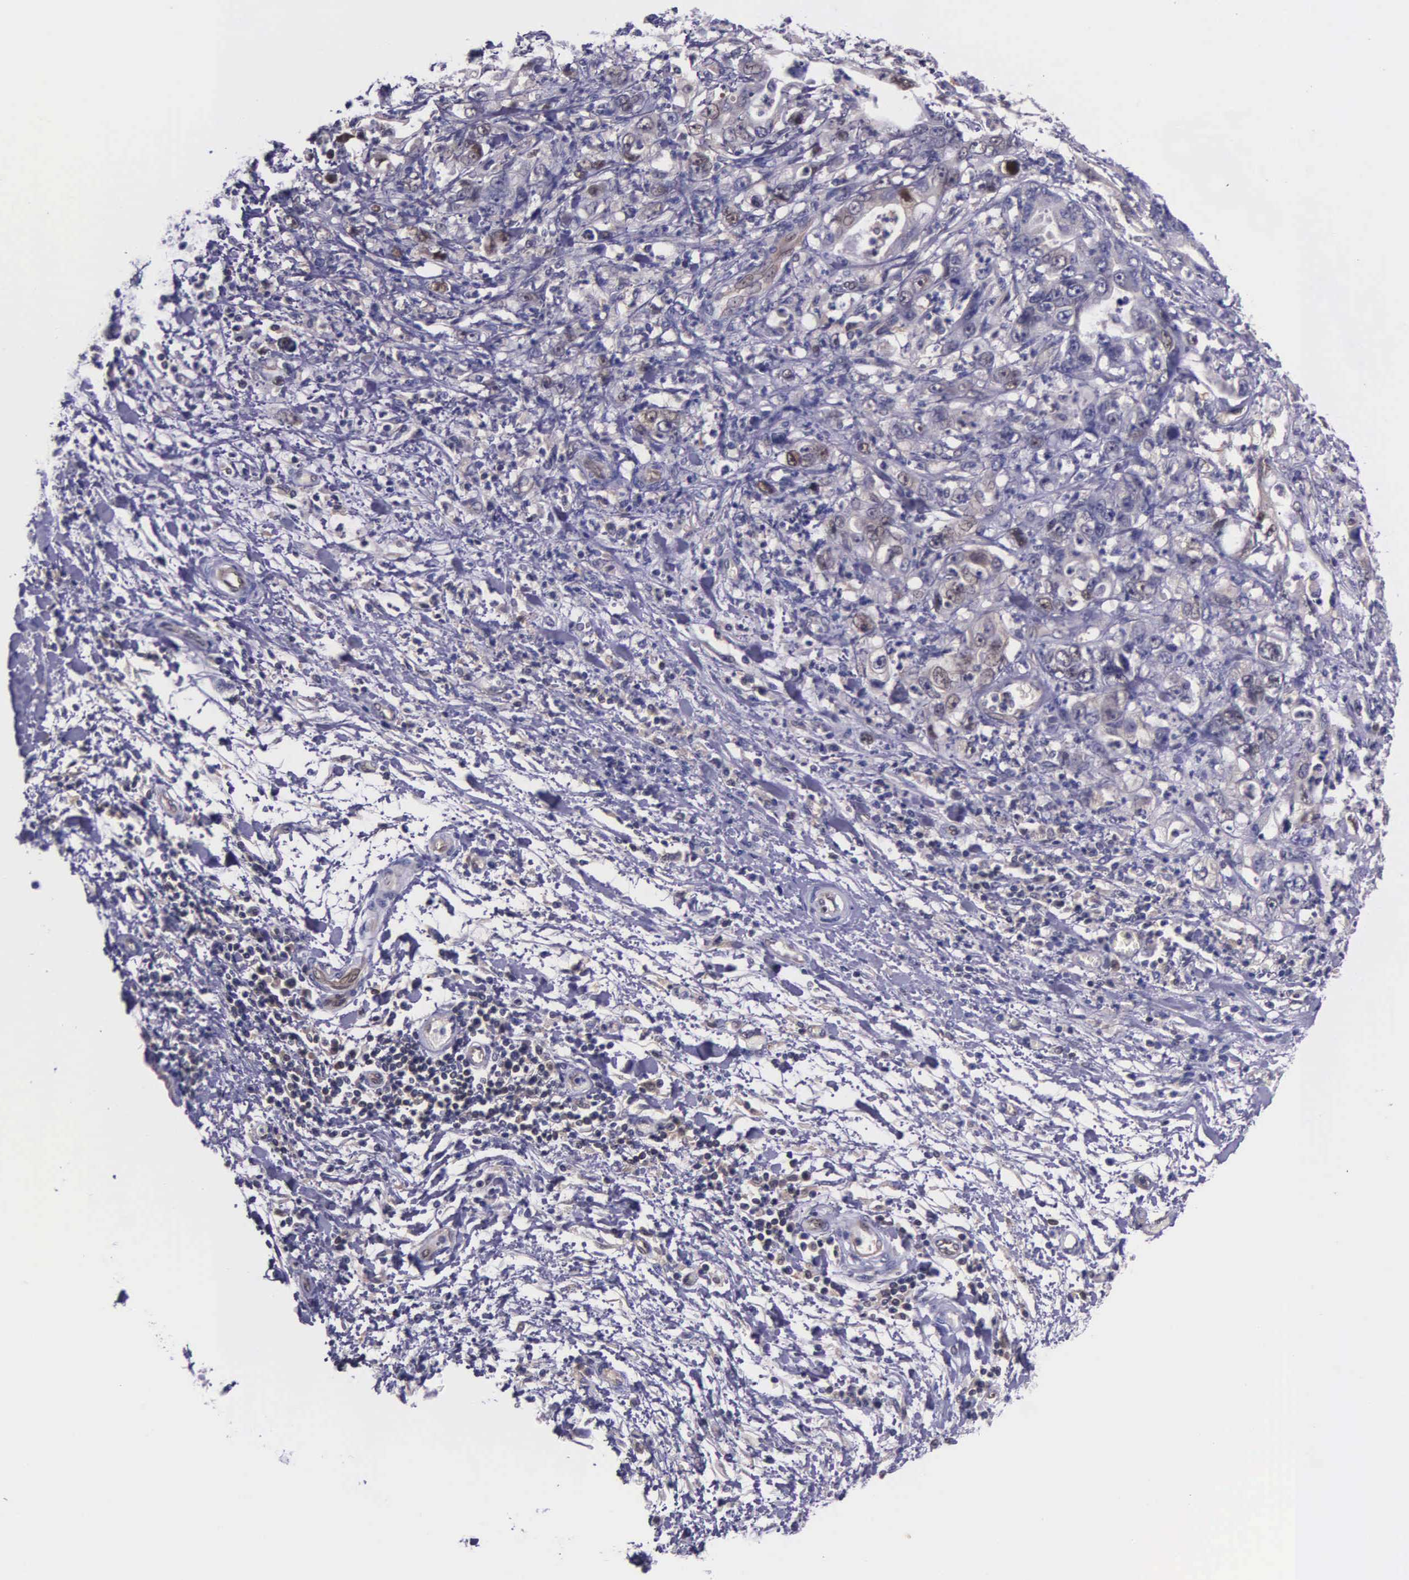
{"staining": {"intensity": "weak", "quantity": ">75%", "location": "cytoplasmic/membranous"}, "tissue": "stomach cancer", "cell_type": "Tumor cells", "image_type": "cancer", "snomed": [{"axis": "morphology", "description": "Adenocarcinoma, NOS"}, {"axis": "topography", "description": "Pancreas"}, {"axis": "topography", "description": "Stomach, upper"}], "caption": "IHC staining of stomach cancer, which reveals low levels of weak cytoplasmic/membranous positivity in approximately >75% of tumor cells indicating weak cytoplasmic/membranous protein staining. The staining was performed using DAB (brown) for protein detection and nuclei were counterstained in hematoxylin (blue).", "gene": "GMPR2", "patient": {"sex": "male", "age": 77}}